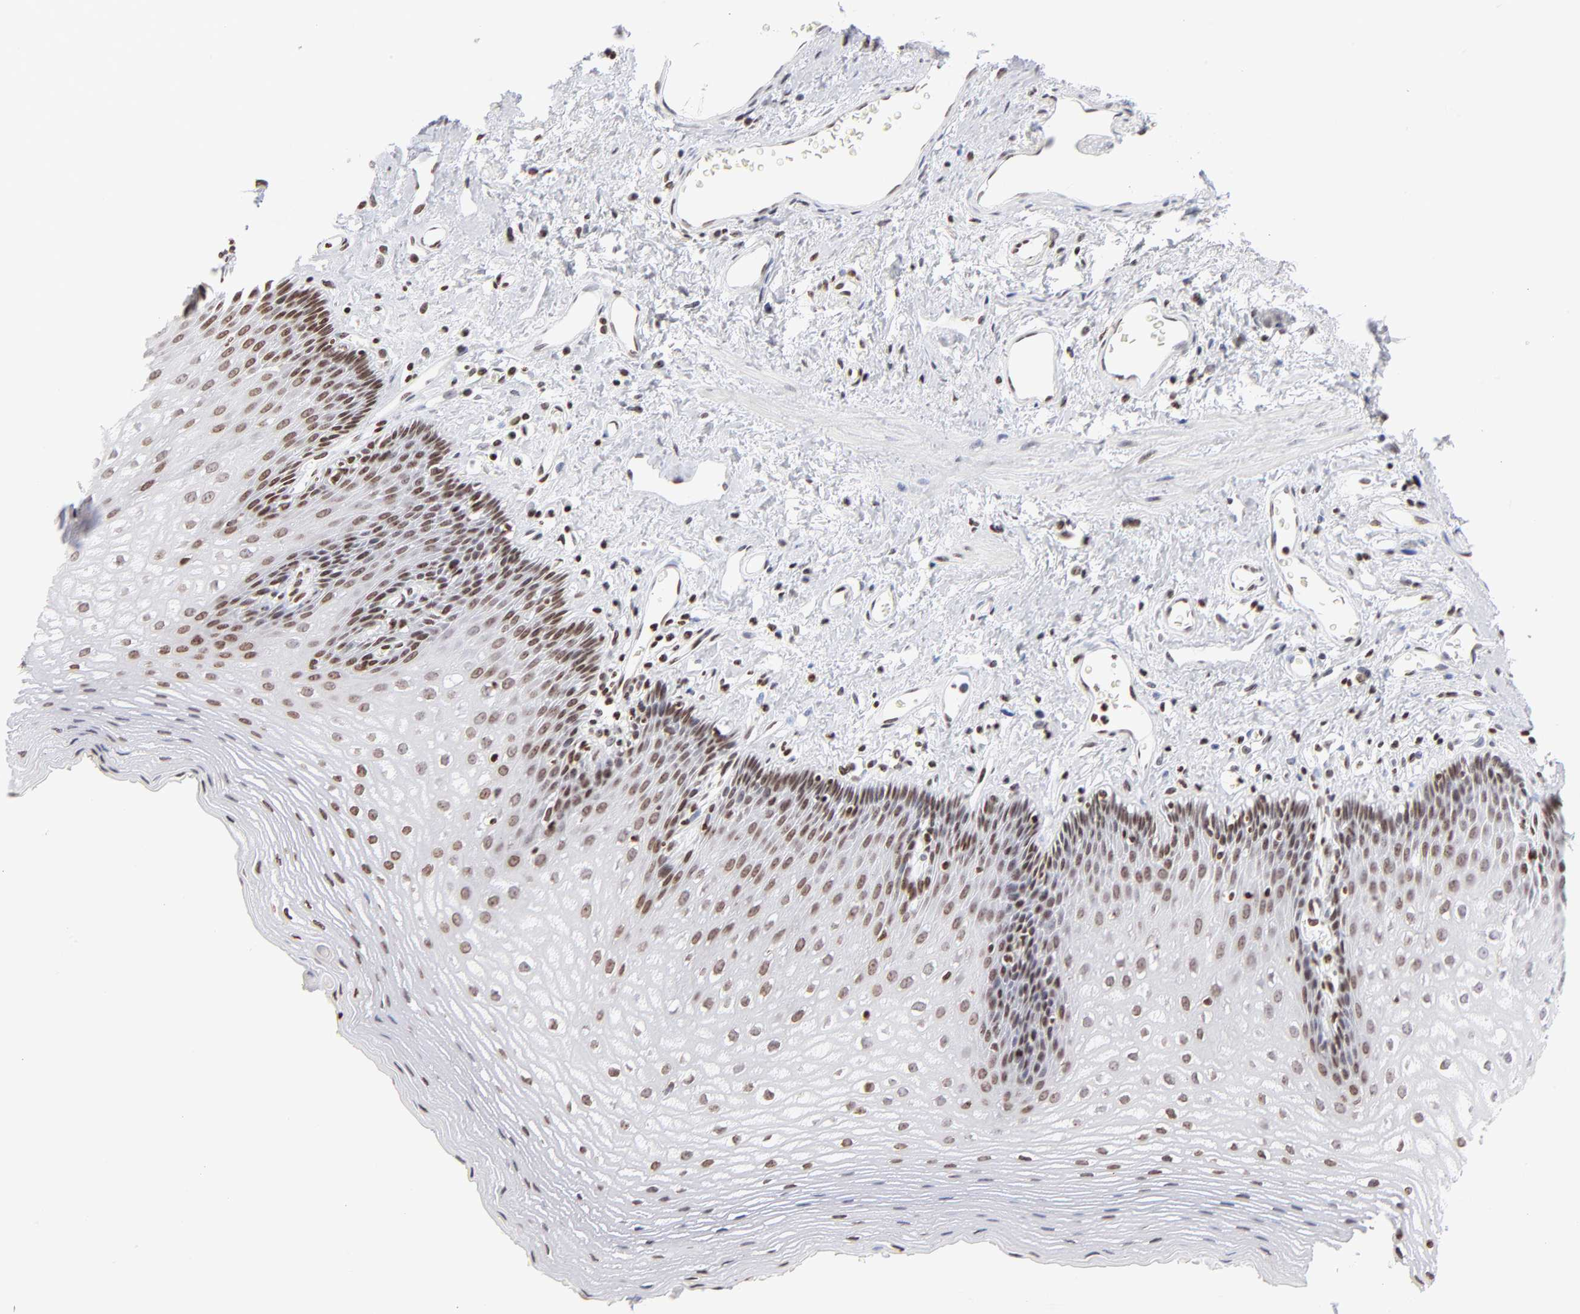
{"staining": {"intensity": "moderate", "quantity": ">75%", "location": "nuclear"}, "tissue": "esophagus", "cell_type": "Squamous epithelial cells", "image_type": "normal", "snomed": [{"axis": "morphology", "description": "Normal tissue, NOS"}, {"axis": "topography", "description": "Esophagus"}], "caption": "High-magnification brightfield microscopy of normal esophagus stained with DAB (3,3'-diaminobenzidine) (brown) and counterstained with hematoxylin (blue). squamous epithelial cells exhibit moderate nuclear positivity is seen in about>75% of cells.", "gene": "RTL4", "patient": {"sex": "female", "age": 70}}